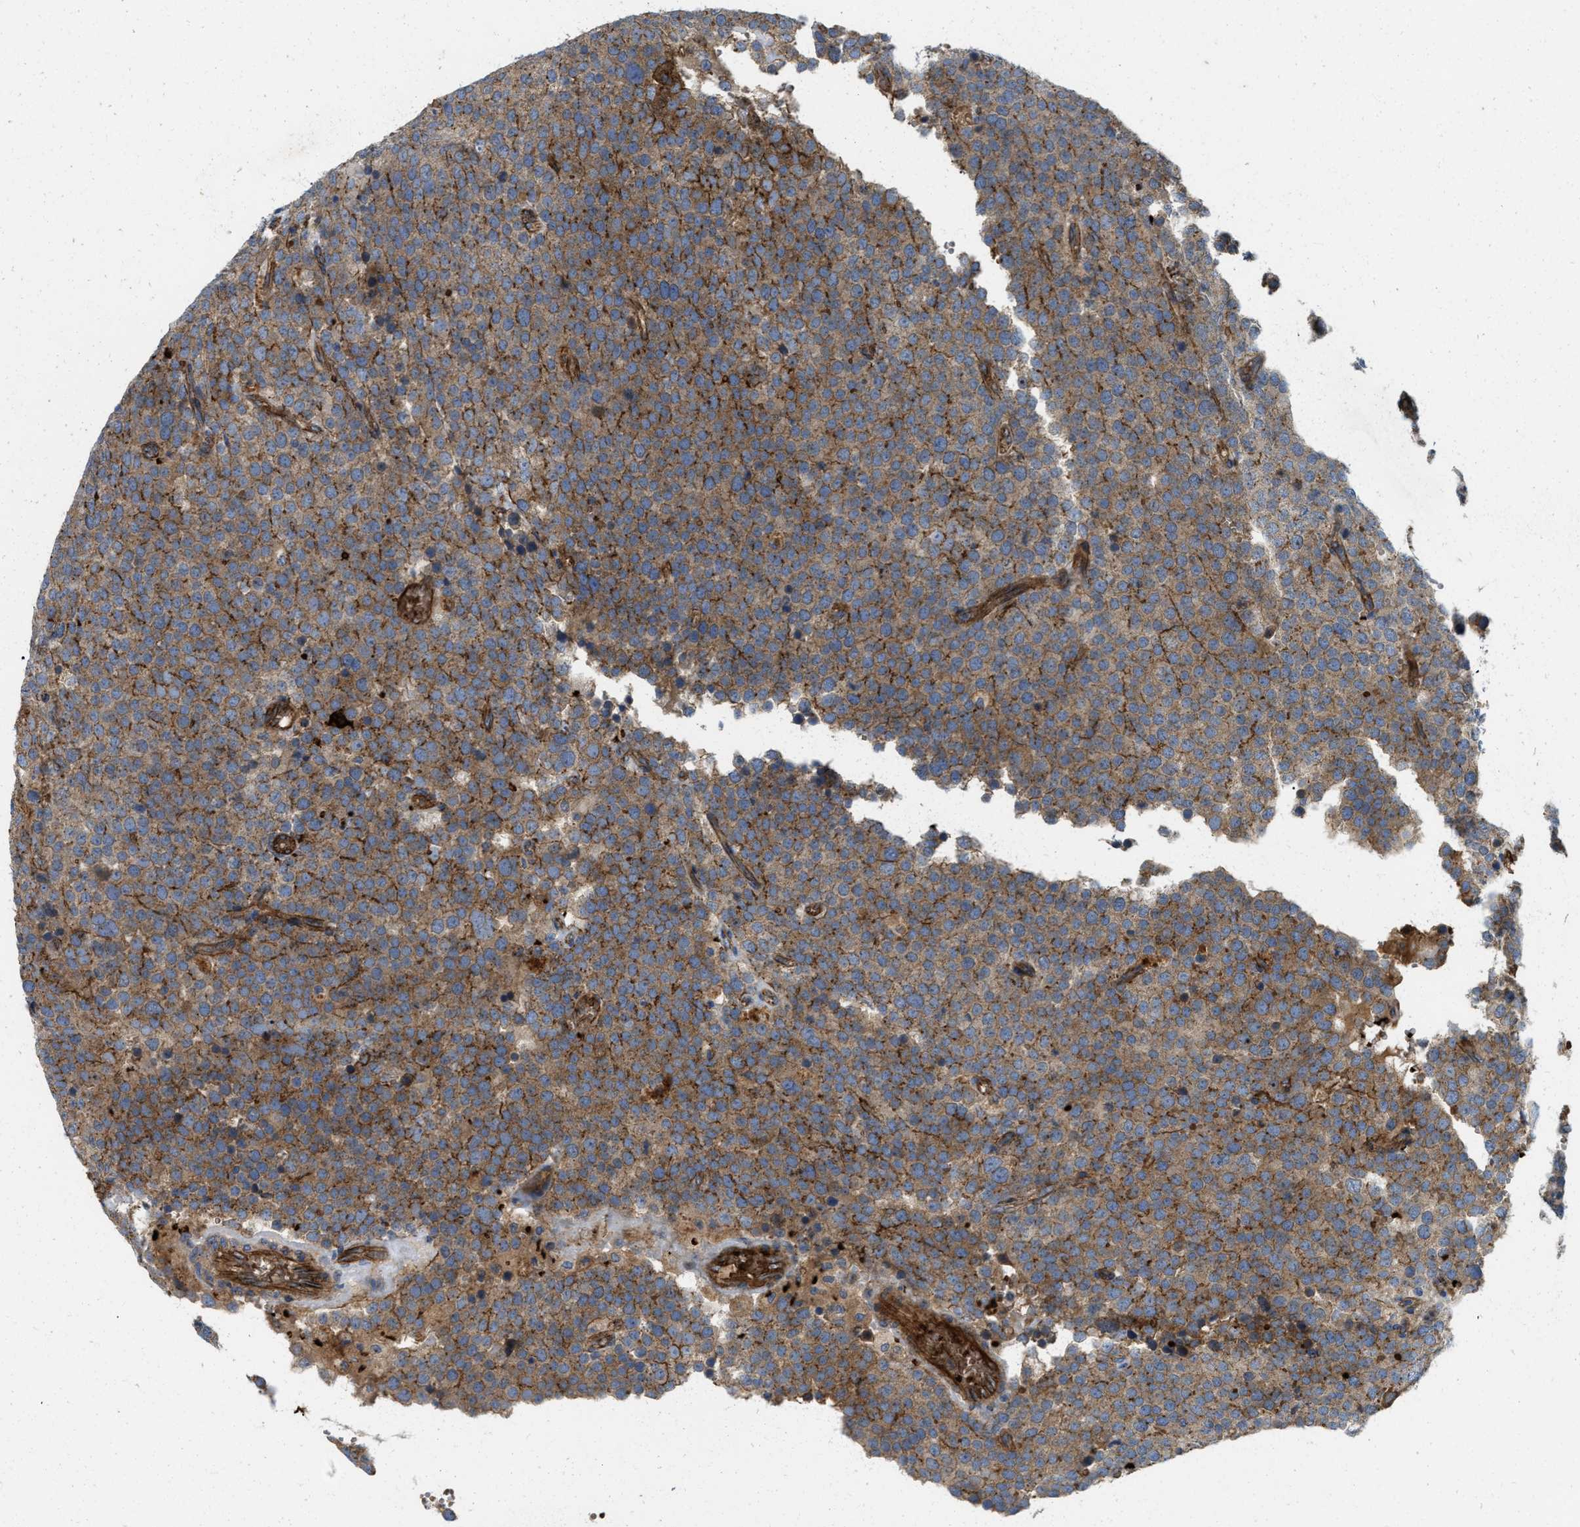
{"staining": {"intensity": "strong", "quantity": ">75%", "location": "cytoplasmic/membranous"}, "tissue": "testis cancer", "cell_type": "Tumor cells", "image_type": "cancer", "snomed": [{"axis": "morphology", "description": "Normal tissue, NOS"}, {"axis": "morphology", "description": "Seminoma, NOS"}, {"axis": "topography", "description": "Testis"}], "caption": "A brown stain highlights strong cytoplasmic/membranous expression of a protein in seminoma (testis) tumor cells.", "gene": "ERC1", "patient": {"sex": "male", "age": 71}}